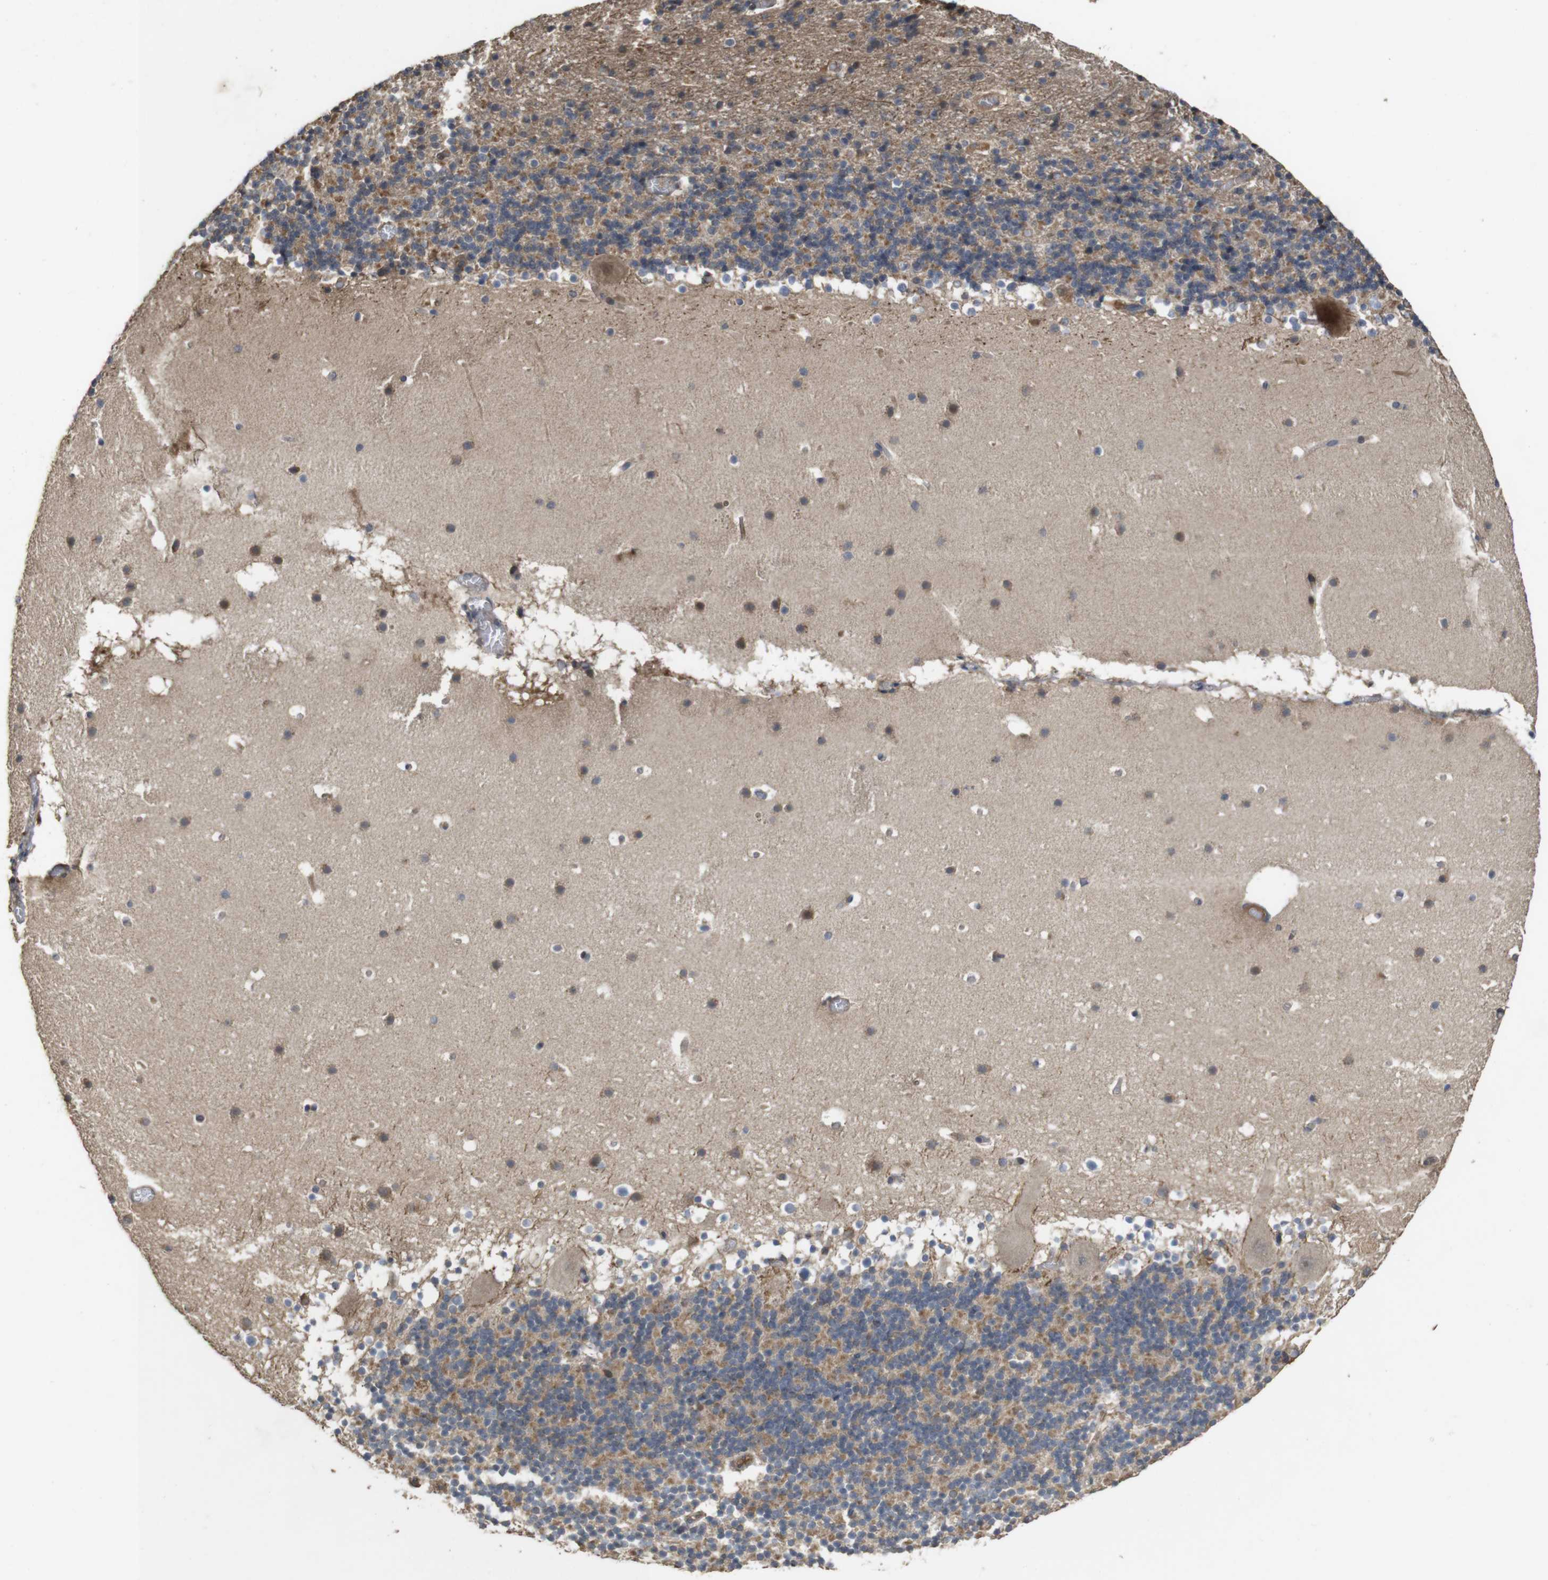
{"staining": {"intensity": "moderate", "quantity": "<25%", "location": "cytoplasmic/membranous"}, "tissue": "cerebellum", "cell_type": "Cells in granular layer", "image_type": "normal", "snomed": [{"axis": "morphology", "description": "Normal tissue, NOS"}, {"axis": "topography", "description": "Cerebellum"}], "caption": "Normal cerebellum demonstrates moderate cytoplasmic/membranous positivity in approximately <25% of cells in granular layer, visualized by immunohistochemistry. The protein of interest is shown in brown color, while the nuclei are stained blue.", "gene": "PCDHB10", "patient": {"sex": "male", "age": 45}}